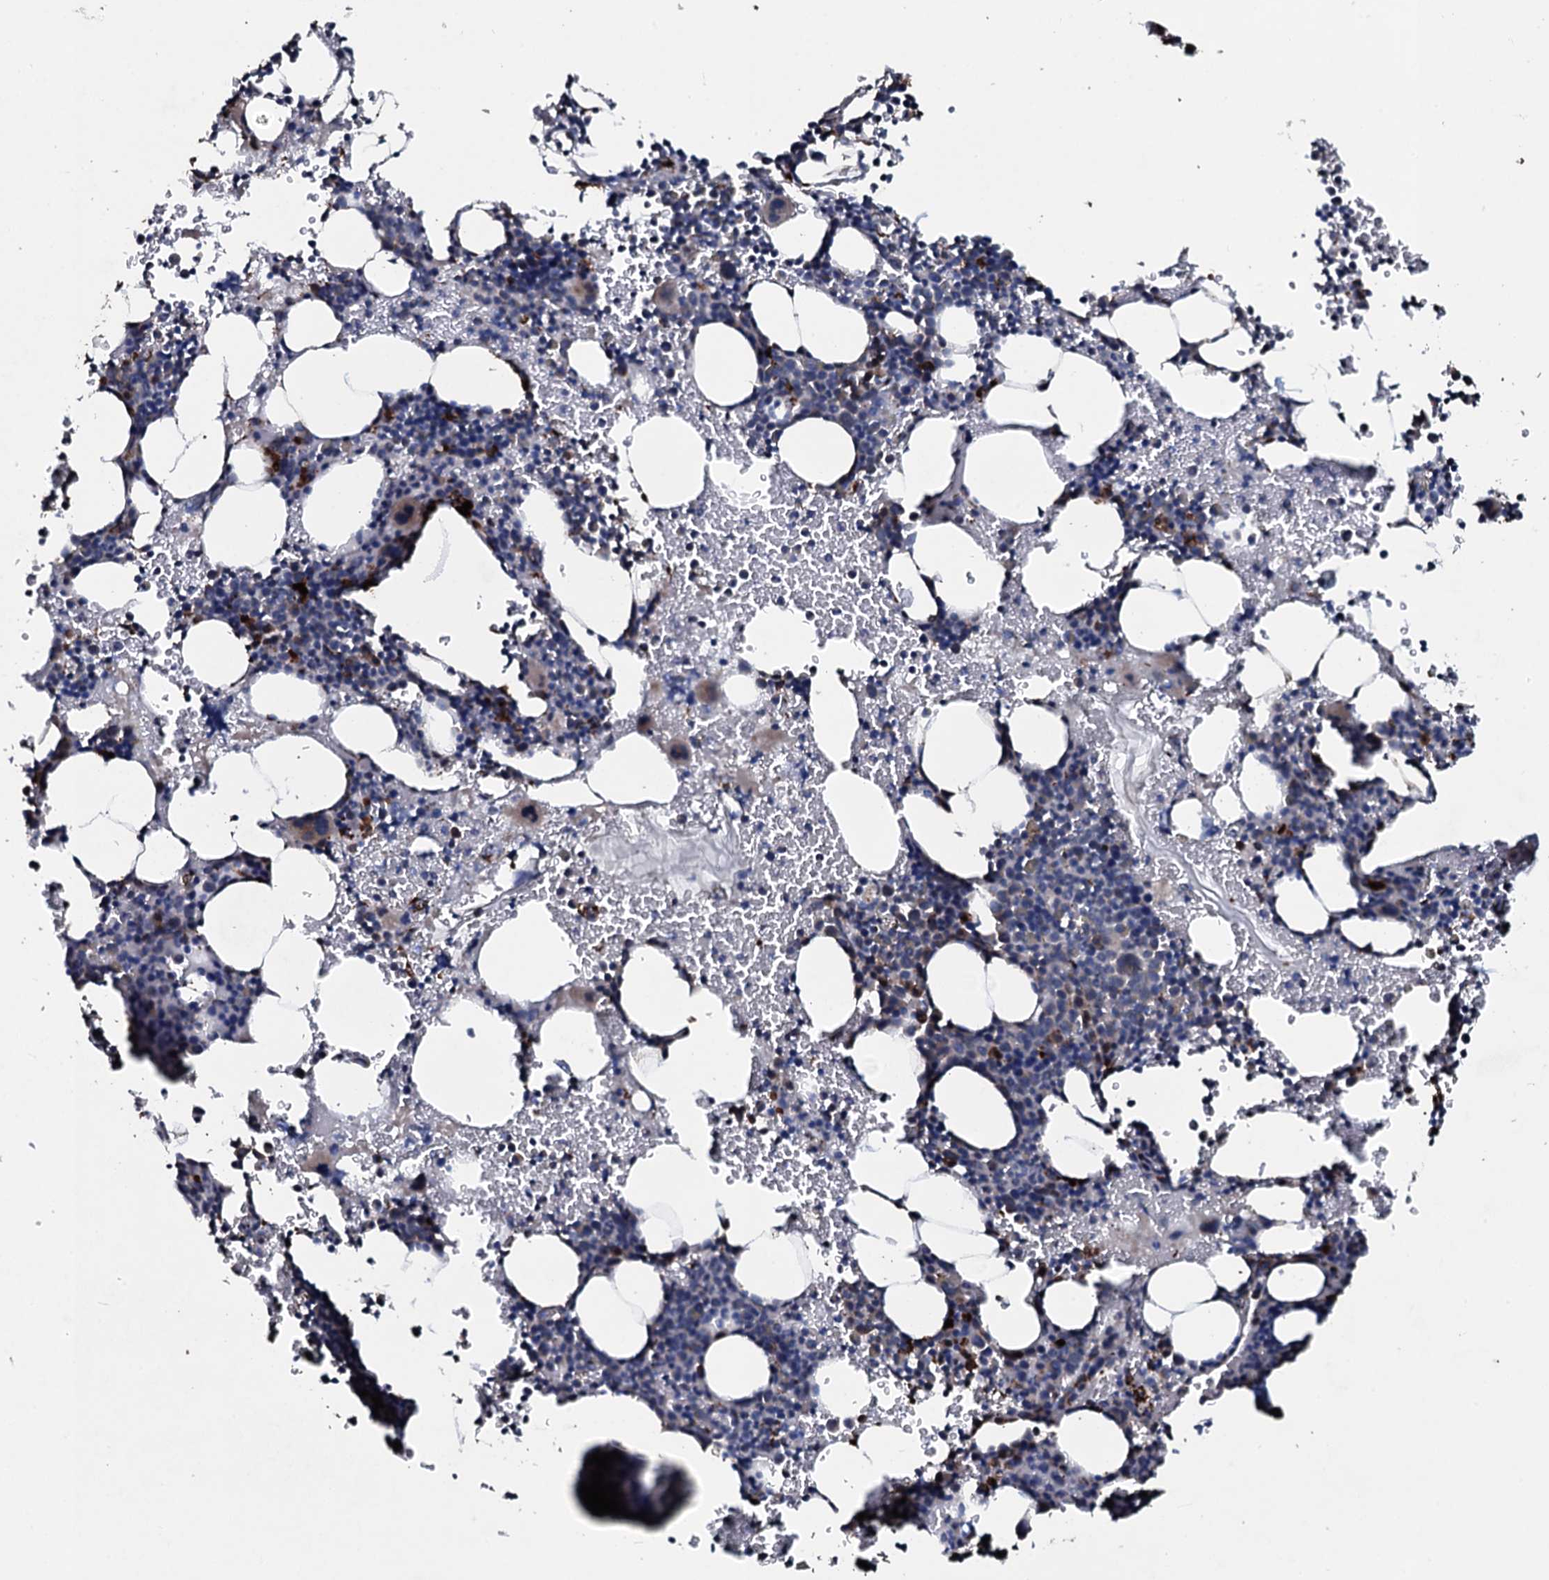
{"staining": {"intensity": "moderate", "quantity": "<25%", "location": "cytoplasmic/membranous,nuclear"}, "tissue": "bone marrow", "cell_type": "Hematopoietic cells", "image_type": "normal", "snomed": [{"axis": "morphology", "description": "Normal tissue, NOS"}, {"axis": "topography", "description": "Bone marrow"}], "caption": "This image reveals immunohistochemistry (IHC) staining of benign human bone marrow, with low moderate cytoplasmic/membranous,nuclear staining in approximately <25% of hematopoietic cells.", "gene": "DYNC2I2", "patient": {"sex": "male", "age": 41}}